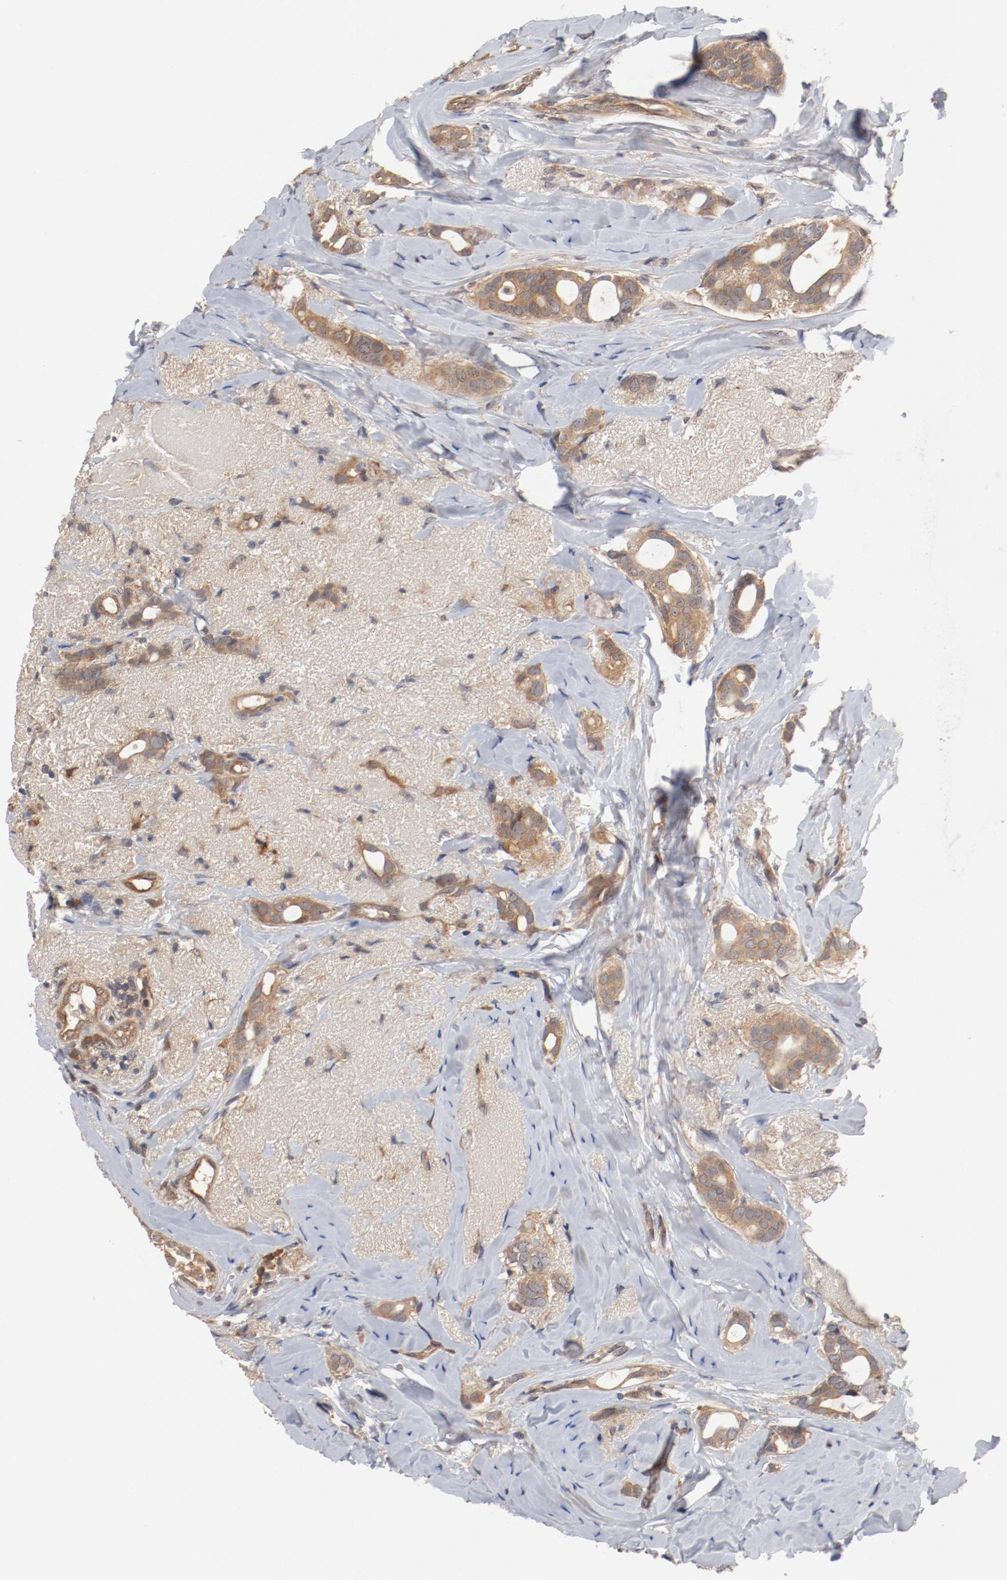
{"staining": {"intensity": "weak", "quantity": ">75%", "location": "cytoplasmic/membranous"}, "tissue": "breast cancer", "cell_type": "Tumor cells", "image_type": "cancer", "snomed": [{"axis": "morphology", "description": "Duct carcinoma"}, {"axis": "topography", "description": "Breast"}], "caption": "Breast cancer (infiltrating ductal carcinoma) stained for a protein (brown) demonstrates weak cytoplasmic/membranous positive staining in approximately >75% of tumor cells.", "gene": "PITPNM2", "patient": {"sex": "female", "age": 54}}